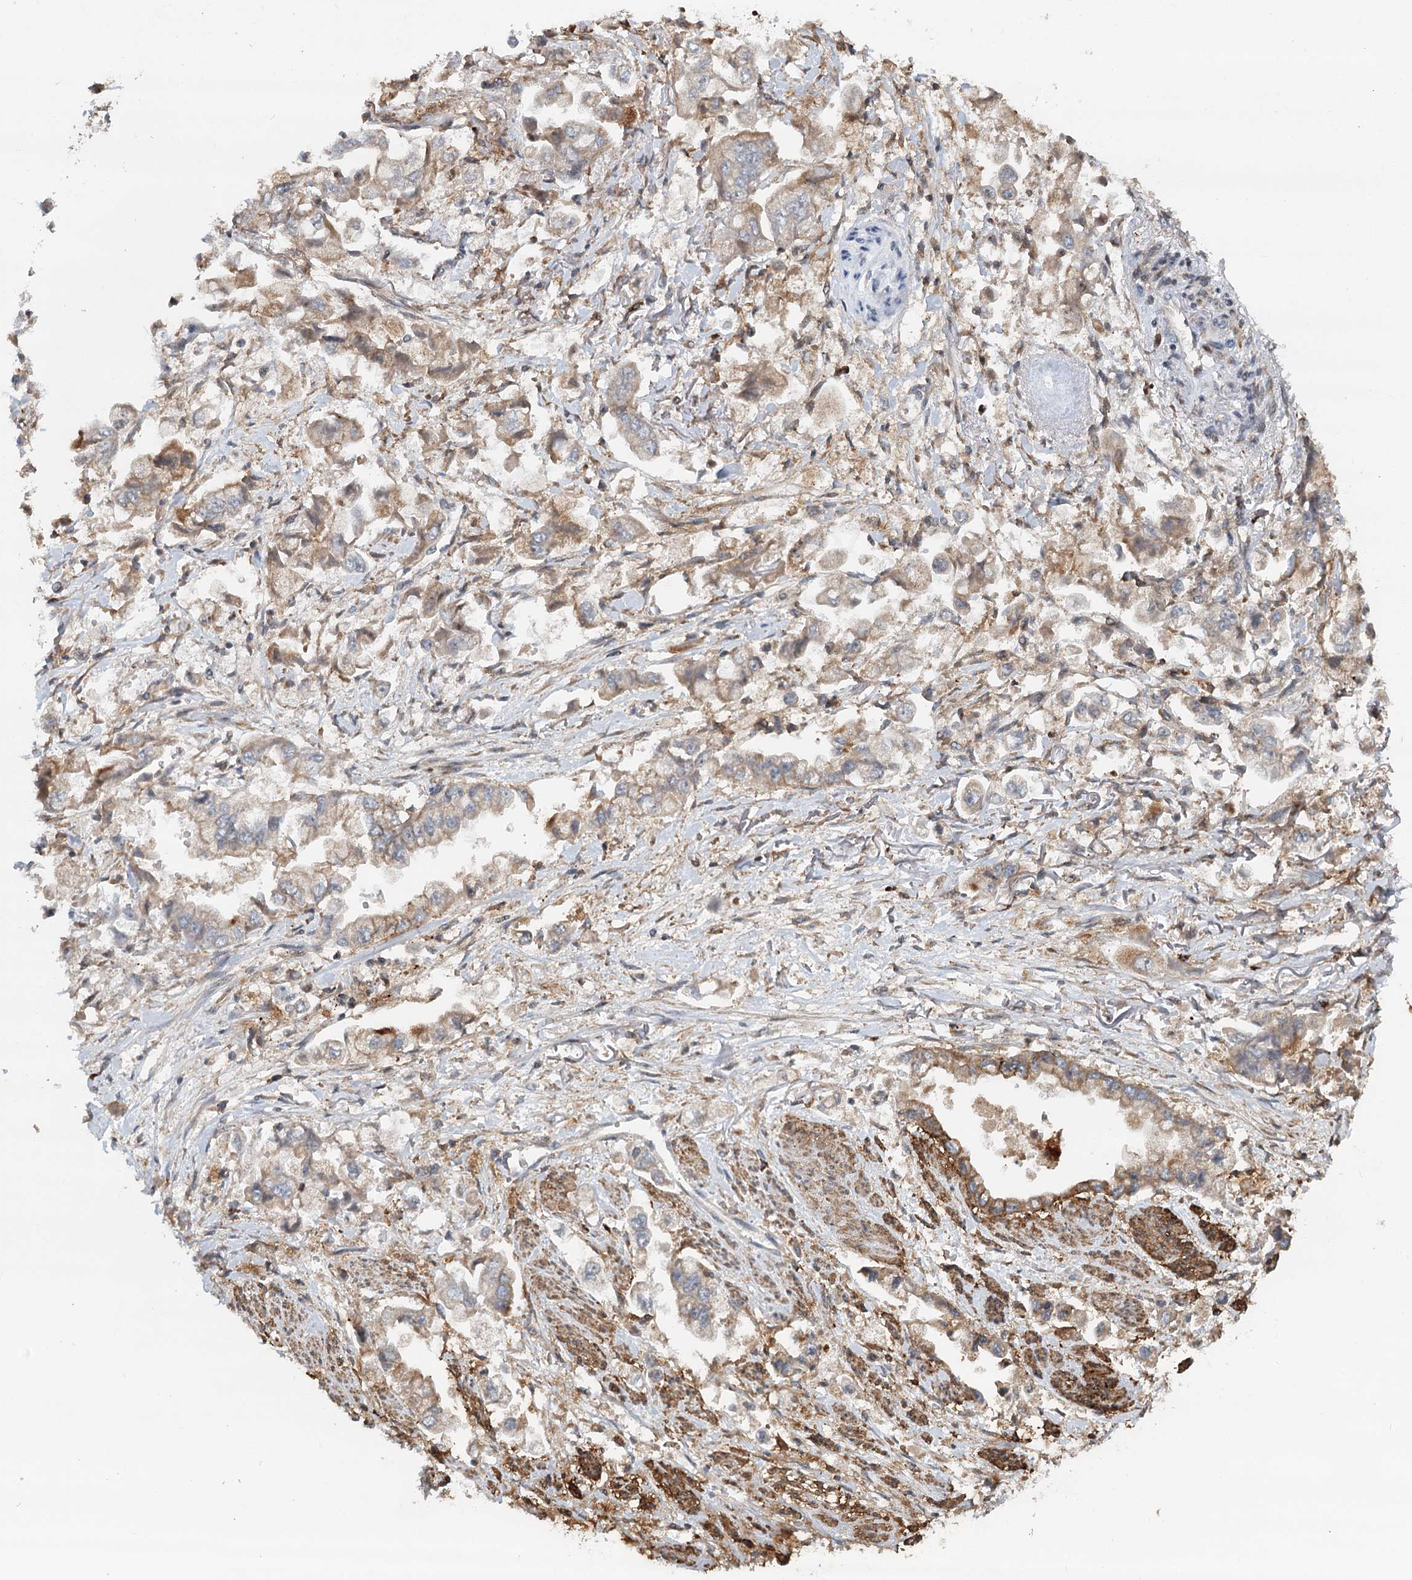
{"staining": {"intensity": "moderate", "quantity": "<25%", "location": "cytoplasmic/membranous"}, "tissue": "stomach cancer", "cell_type": "Tumor cells", "image_type": "cancer", "snomed": [{"axis": "morphology", "description": "Adenocarcinoma, NOS"}, {"axis": "topography", "description": "Stomach"}], "caption": "Immunohistochemical staining of human stomach cancer displays moderate cytoplasmic/membranous protein expression in approximately <25% of tumor cells.", "gene": "RNF111", "patient": {"sex": "male", "age": 62}}